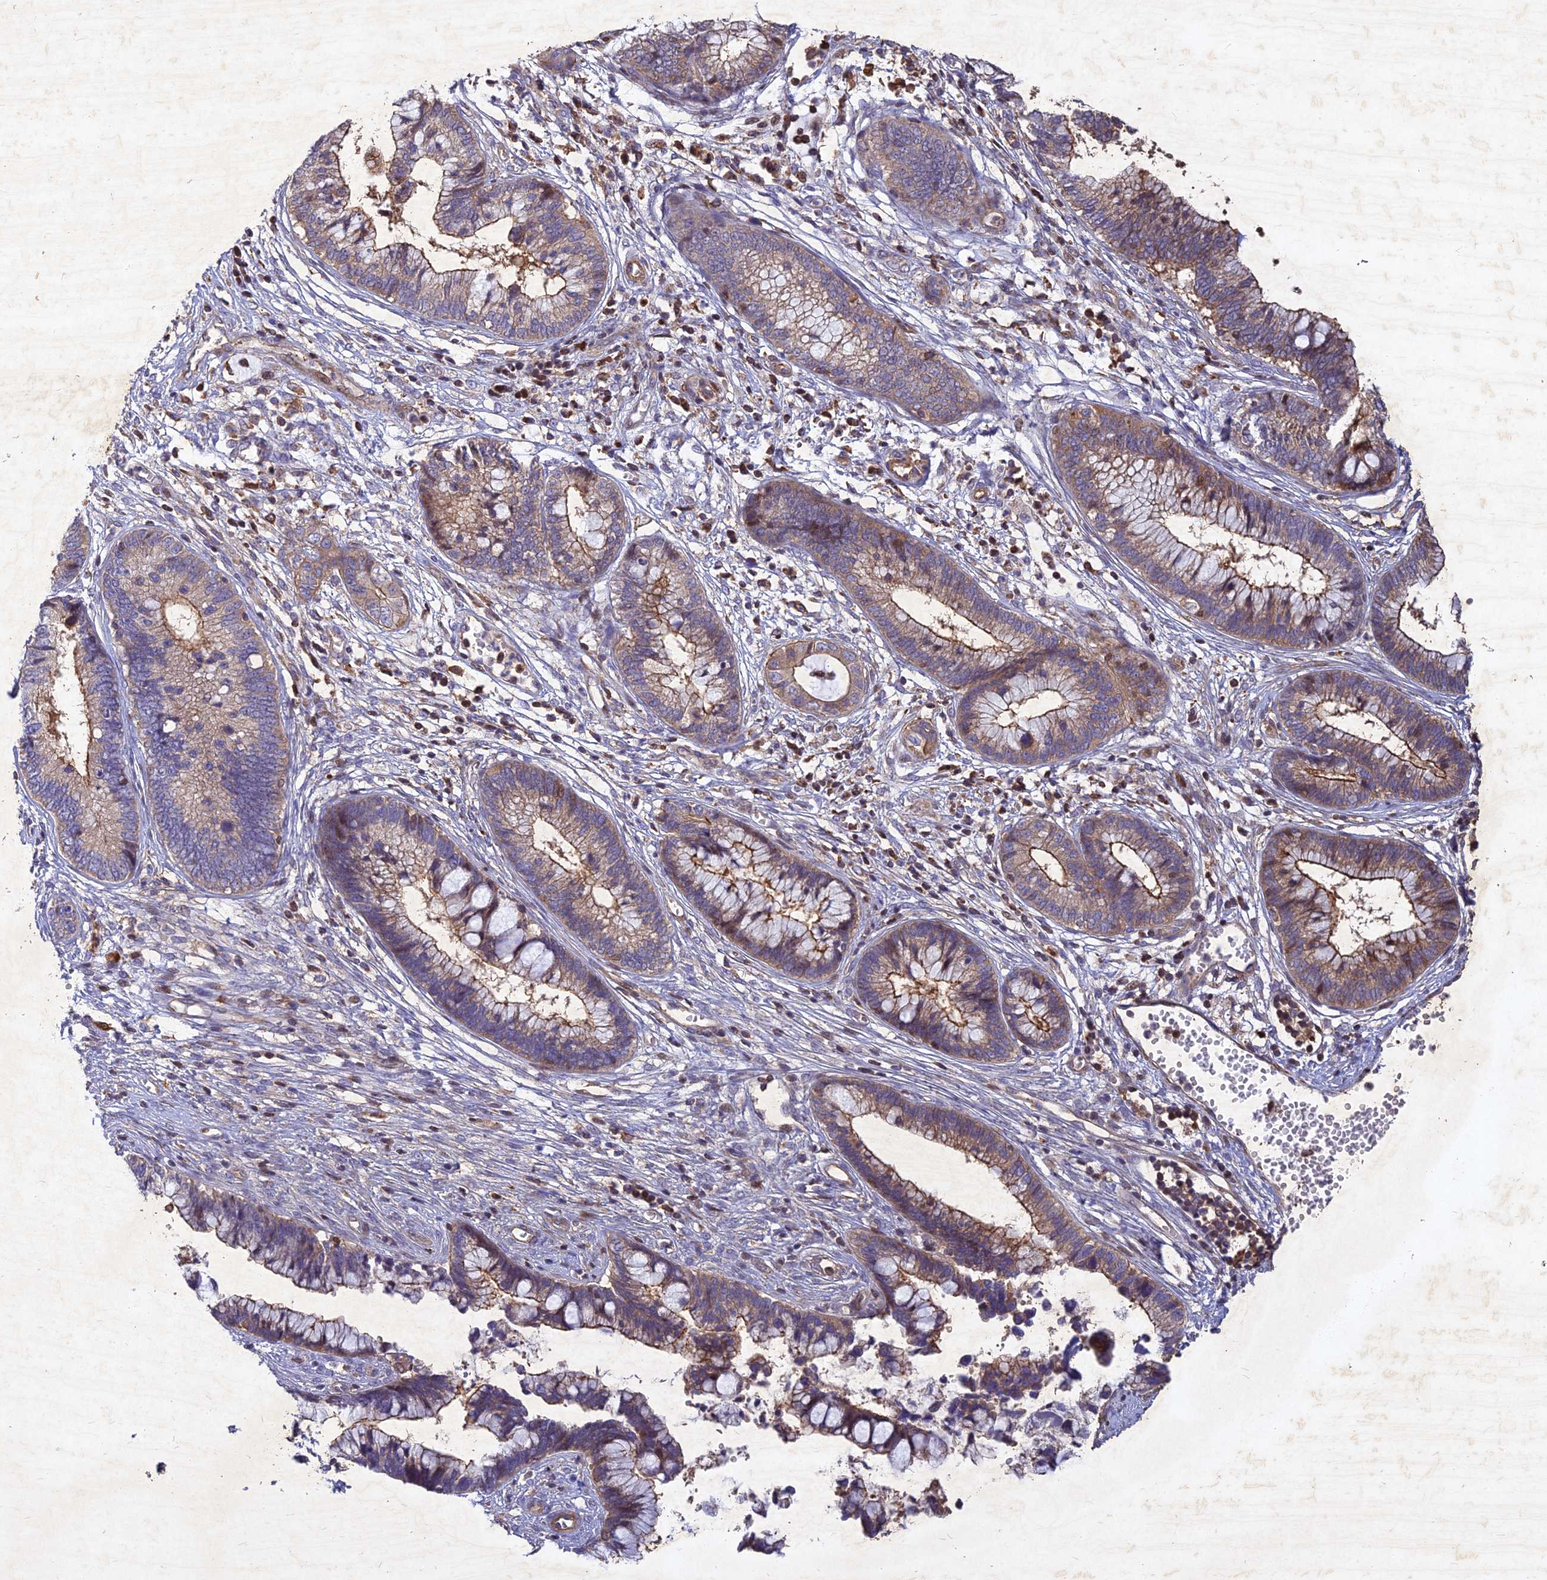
{"staining": {"intensity": "moderate", "quantity": "25%-75%", "location": "cytoplasmic/membranous"}, "tissue": "cervical cancer", "cell_type": "Tumor cells", "image_type": "cancer", "snomed": [{"axis": "morphology", "description": "Adenocarcinoma, NOS"}, {"axis": "topography", "description": "Cervix"}], "caption": "Immunohistochemistry (IHC) photomicrograph of human cervical cancer stained for a protein (brown), which displays medium levels of moderate cytoplasmic/membranous staining in about 25%-75% of tumor cells.", "gene": "RELCH", "patient": {"sex": "female", "age": 44}}